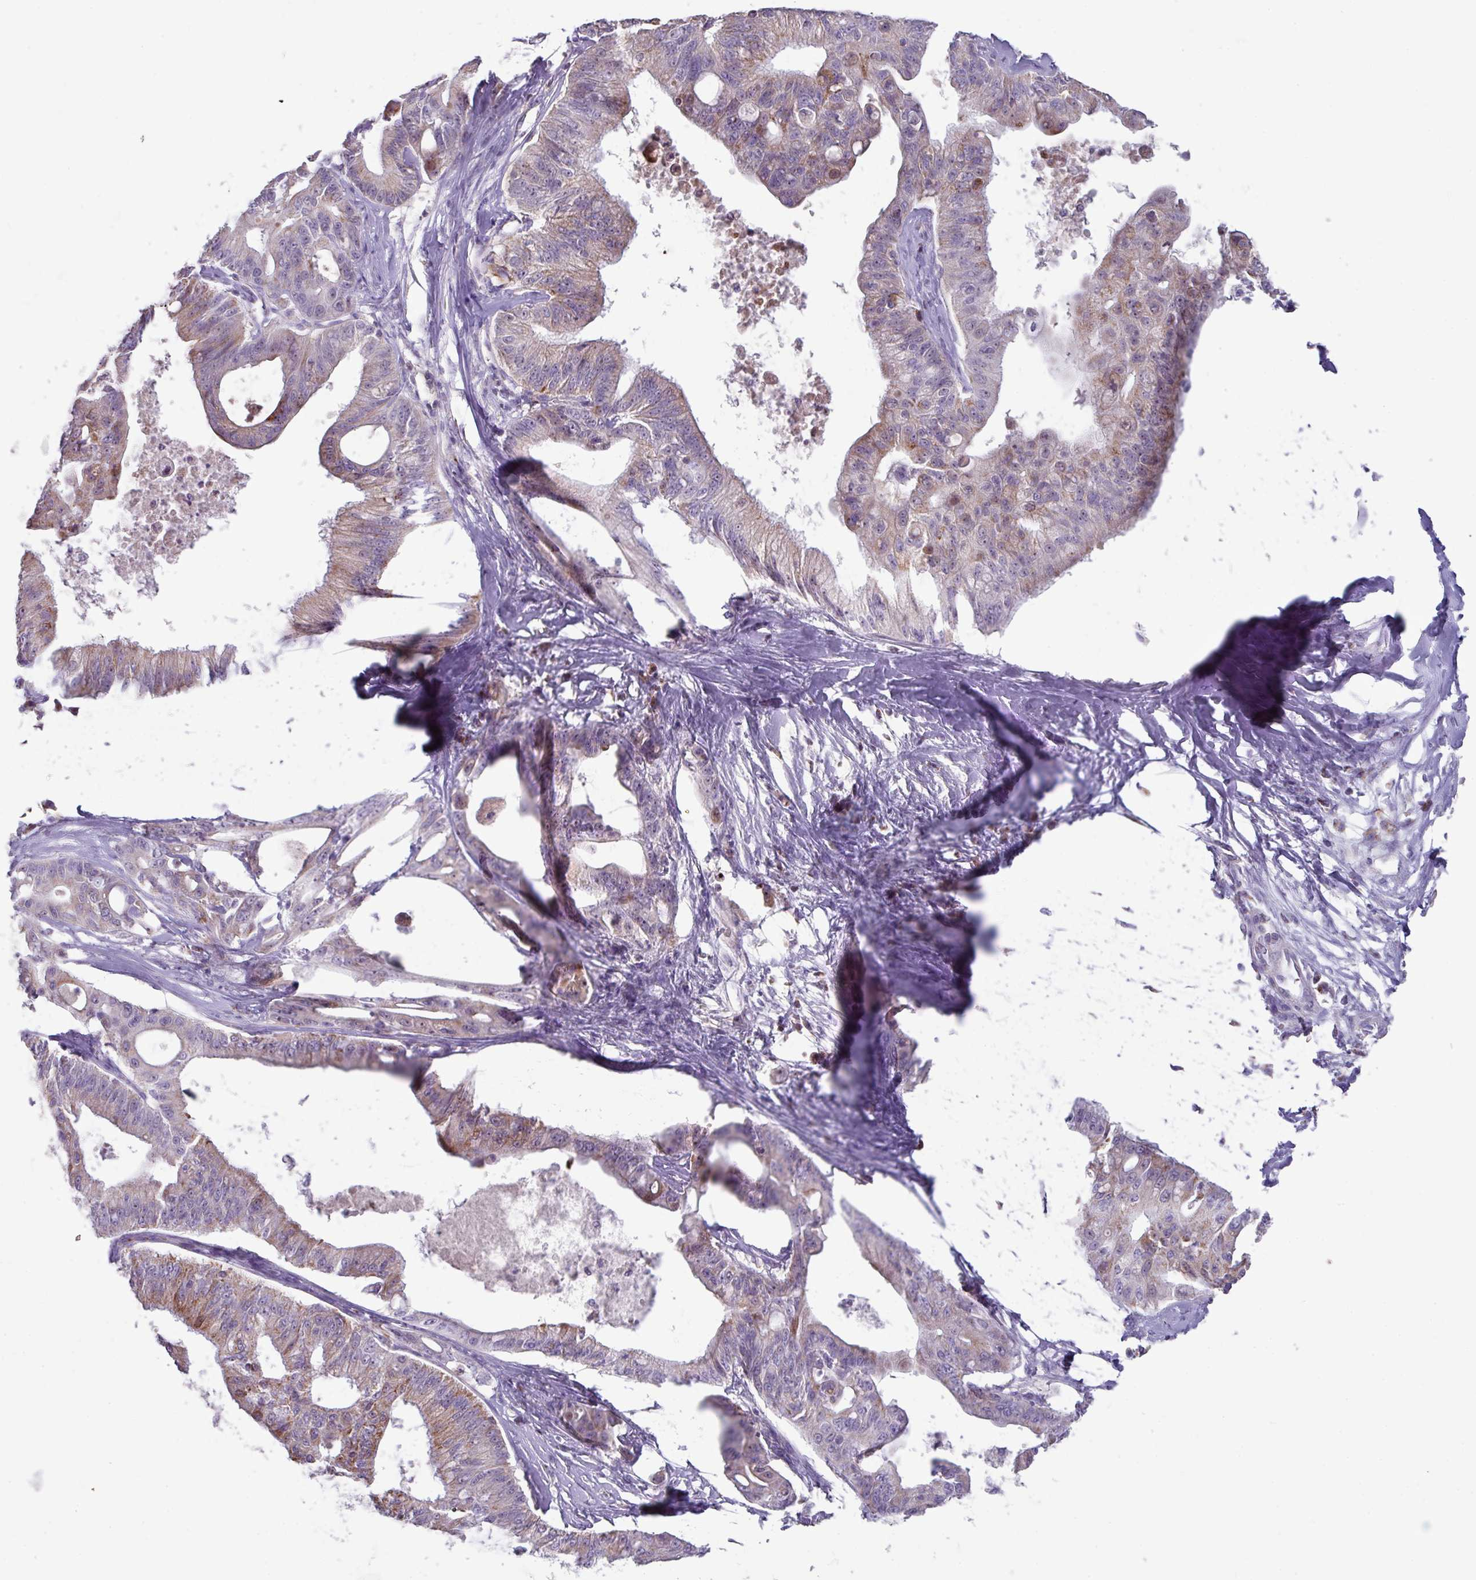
{"staining": {"intensity": "moderate", "quantity": "25%-75%", "location": "cytoplasmic/membranous"}, "tissue": "ovarian cancer", "cell_type": "Tumor cells", "image_type": "cancer", "snomed": [{"axis": "morphology", "description": "Cystadenocarcinoma, mucinous, NOS"}, {"axis": "topography", "description": "Ovary"}], "caption": "Immunohistochemical staining of human ovarian mucinous cystadenocarcinoma exhibits medium levels of moderate cytoplasmic/membranous protein positivity in approximately 25%-75% of tumor cells.", "gene": "MT-ND4", "patient": {"sex": "female", "age": 70}}